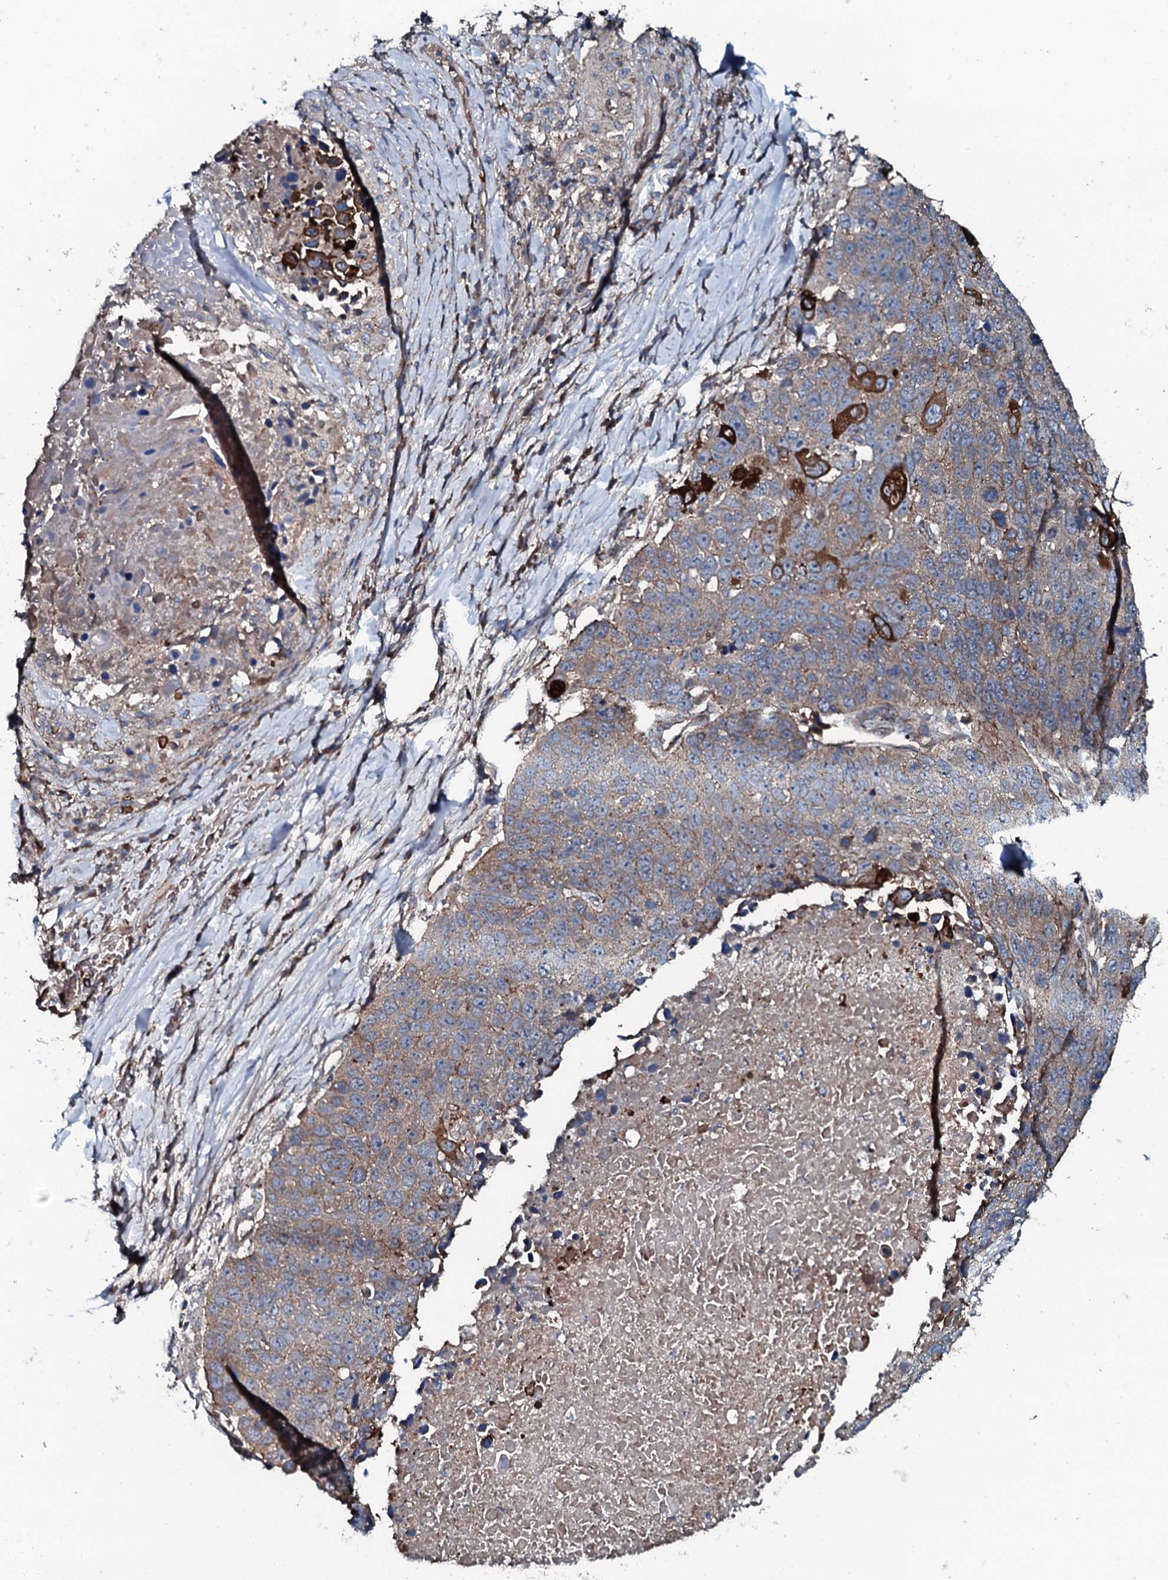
{"staining": {"intensity": "moderate", "quantity": ">75%", "location": "cytoplasmic/membranous"}, "tissue": "lung cancer", "cell_type": "Tumor cells", "image_type": "cancer", "snomed": [{"axis": "morphology", "description": "Normal tissue, NOS"}, {"axis": "morphology", "description": "Squamous cell carcinoma, NOS"}, {"axis": "topography", "description": "Lymph node"}, {"axis": "topography", "description": "Lung"}], "caption": "Lung cancer (squamous cell carcinoma) was stained to show a protein in brown. There is medium levels of moderate cytoplasmic/membranous staining in approximately >75% of tumor cells.", "gene": "TRIM7", "patient": {"sex": "male", "age": 66}}